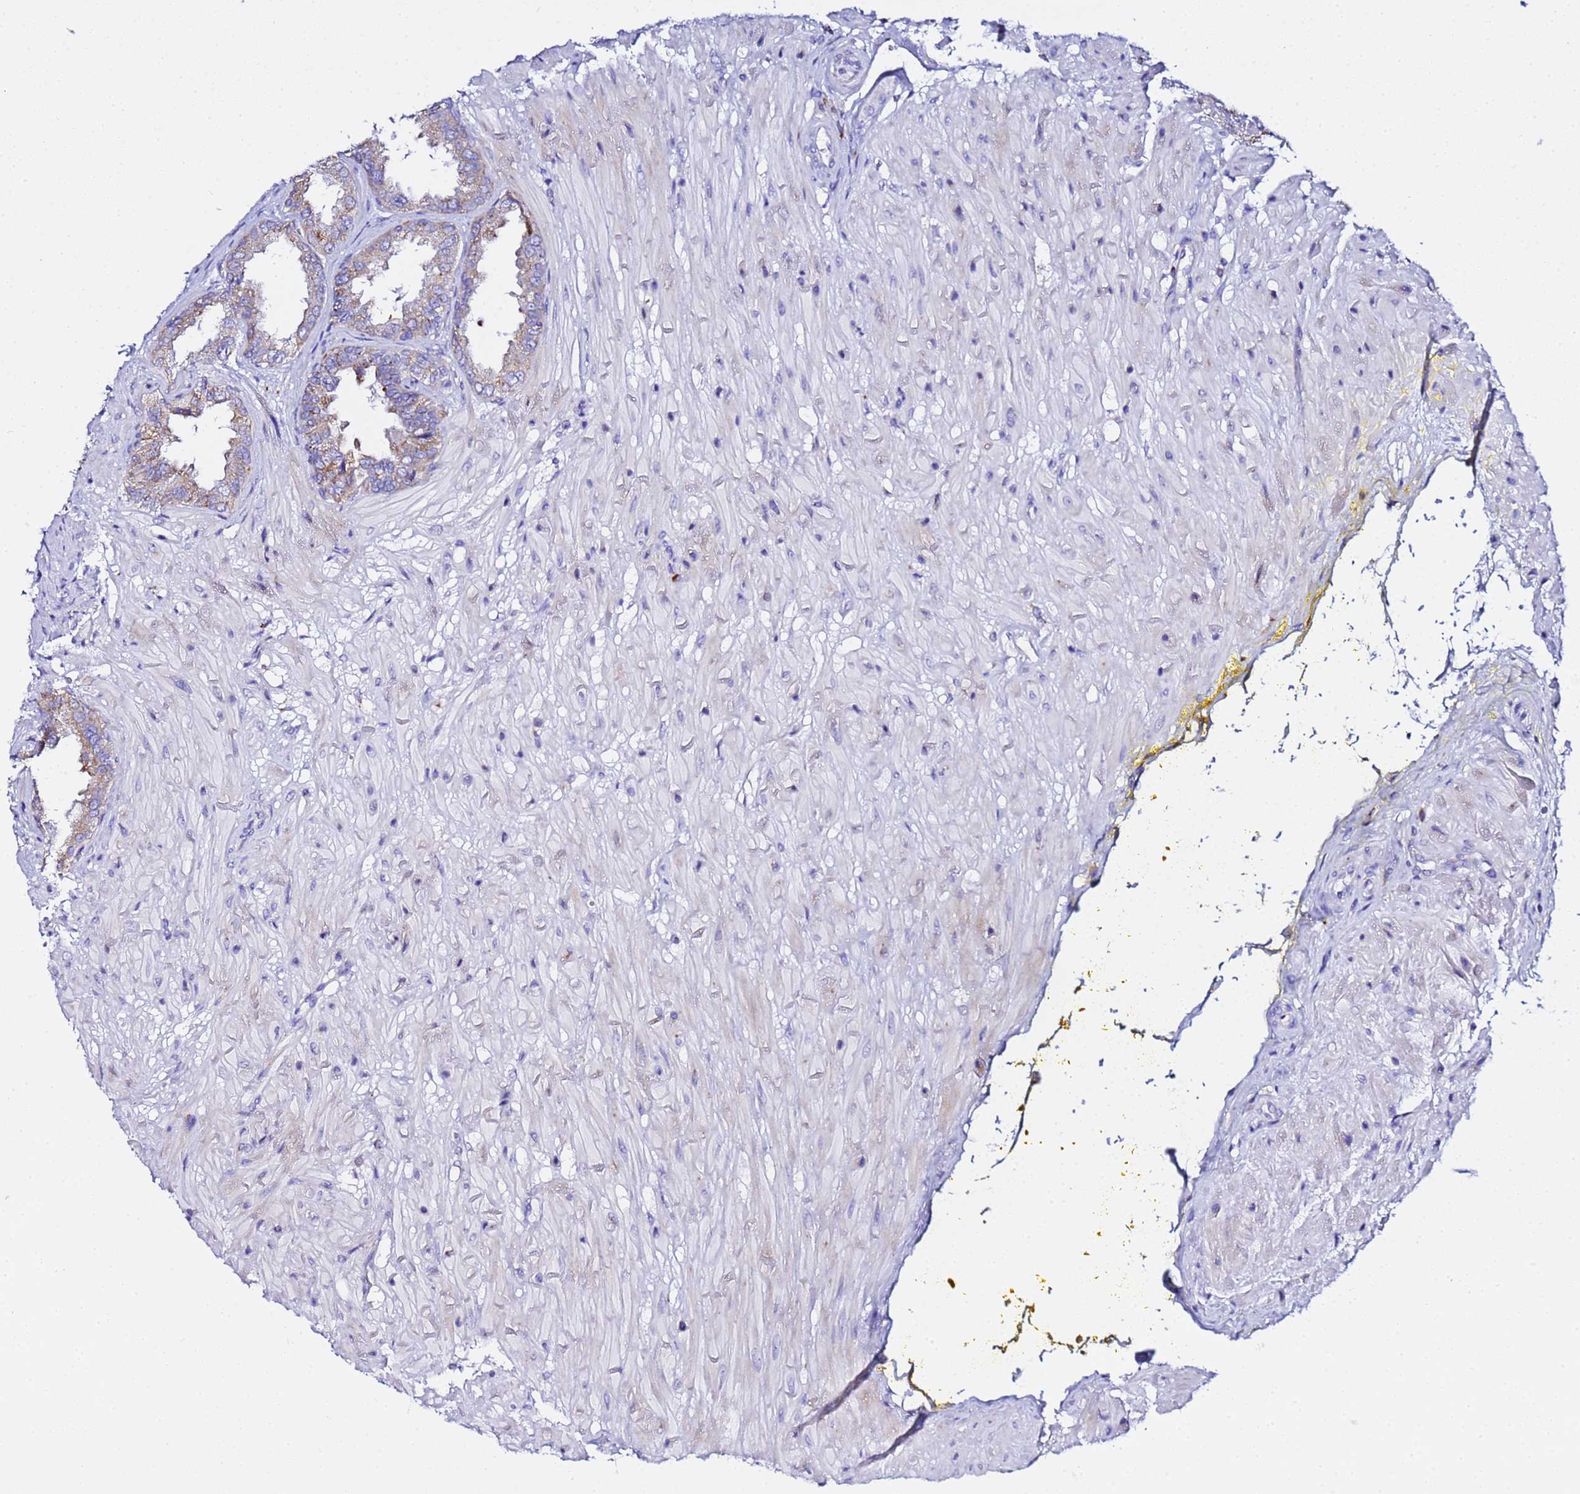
{"staining": {"intensity": "moderate", "quantity": ">75%", "location": "cytoplasmic/membranous"}, "tissue": "seminal vesicle", "cell_type": "Glandular cells", "image_type": "normal", "snomed": [{"axis": "morphology", "description": "Normal tissue, NOS"}, {"axis": "topography", "description": "Seminal veicle"}], "caption": "Seminal vesicle stained with DAB immunohistochemistry (IHC) displays medium levels of moderate cytoplasmic/membranous positivity in approximately >75% of glandular cells. (Stains: DAB in brown, nuclei in blue, Microscopy: brightfield microscopy at high magnification).", "gene": "VTI1B", "patient": {"sex": "male", "age": 63}}